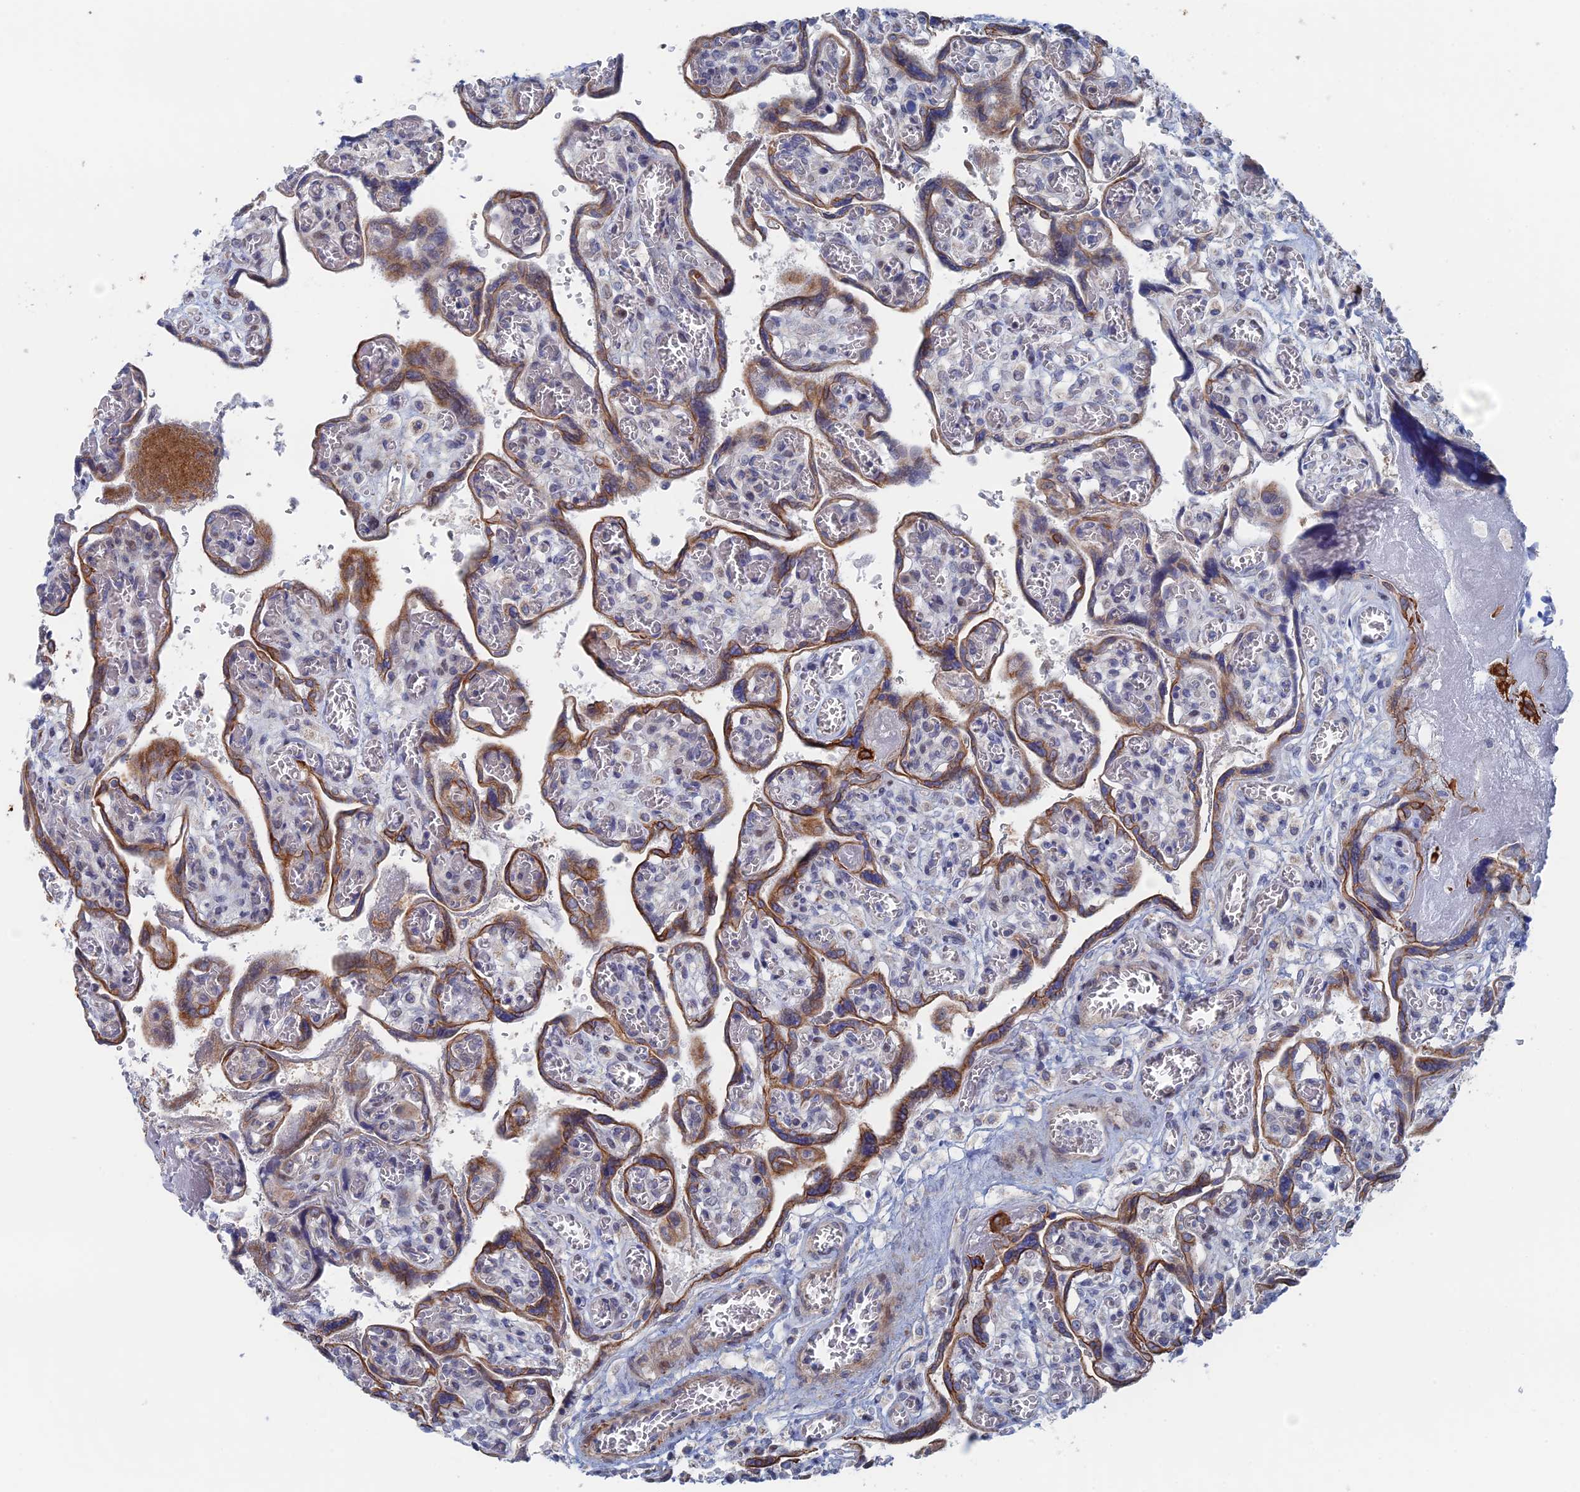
{"staining": {"intensity": "strong", "quantity": "25%-75%", "location": "cytoplasmic/membranous"}, "tissue": "placenta", "cell_type": "Trophoblastic cells", "image_type": "normal", "snomed": [{"axis": "morphology", "description": "Normal tissue, NOS"}, {"axis": "topography", "description": "Placenta"}], "caption": "This photomicrograph reveals IHC staining of benign placenta, with high strong cytoplasmic/membranous staining in about 25%-75% of trophoblastic cells.", "gene": "IL7", "patient": {"sex": "female", "age": 39}}